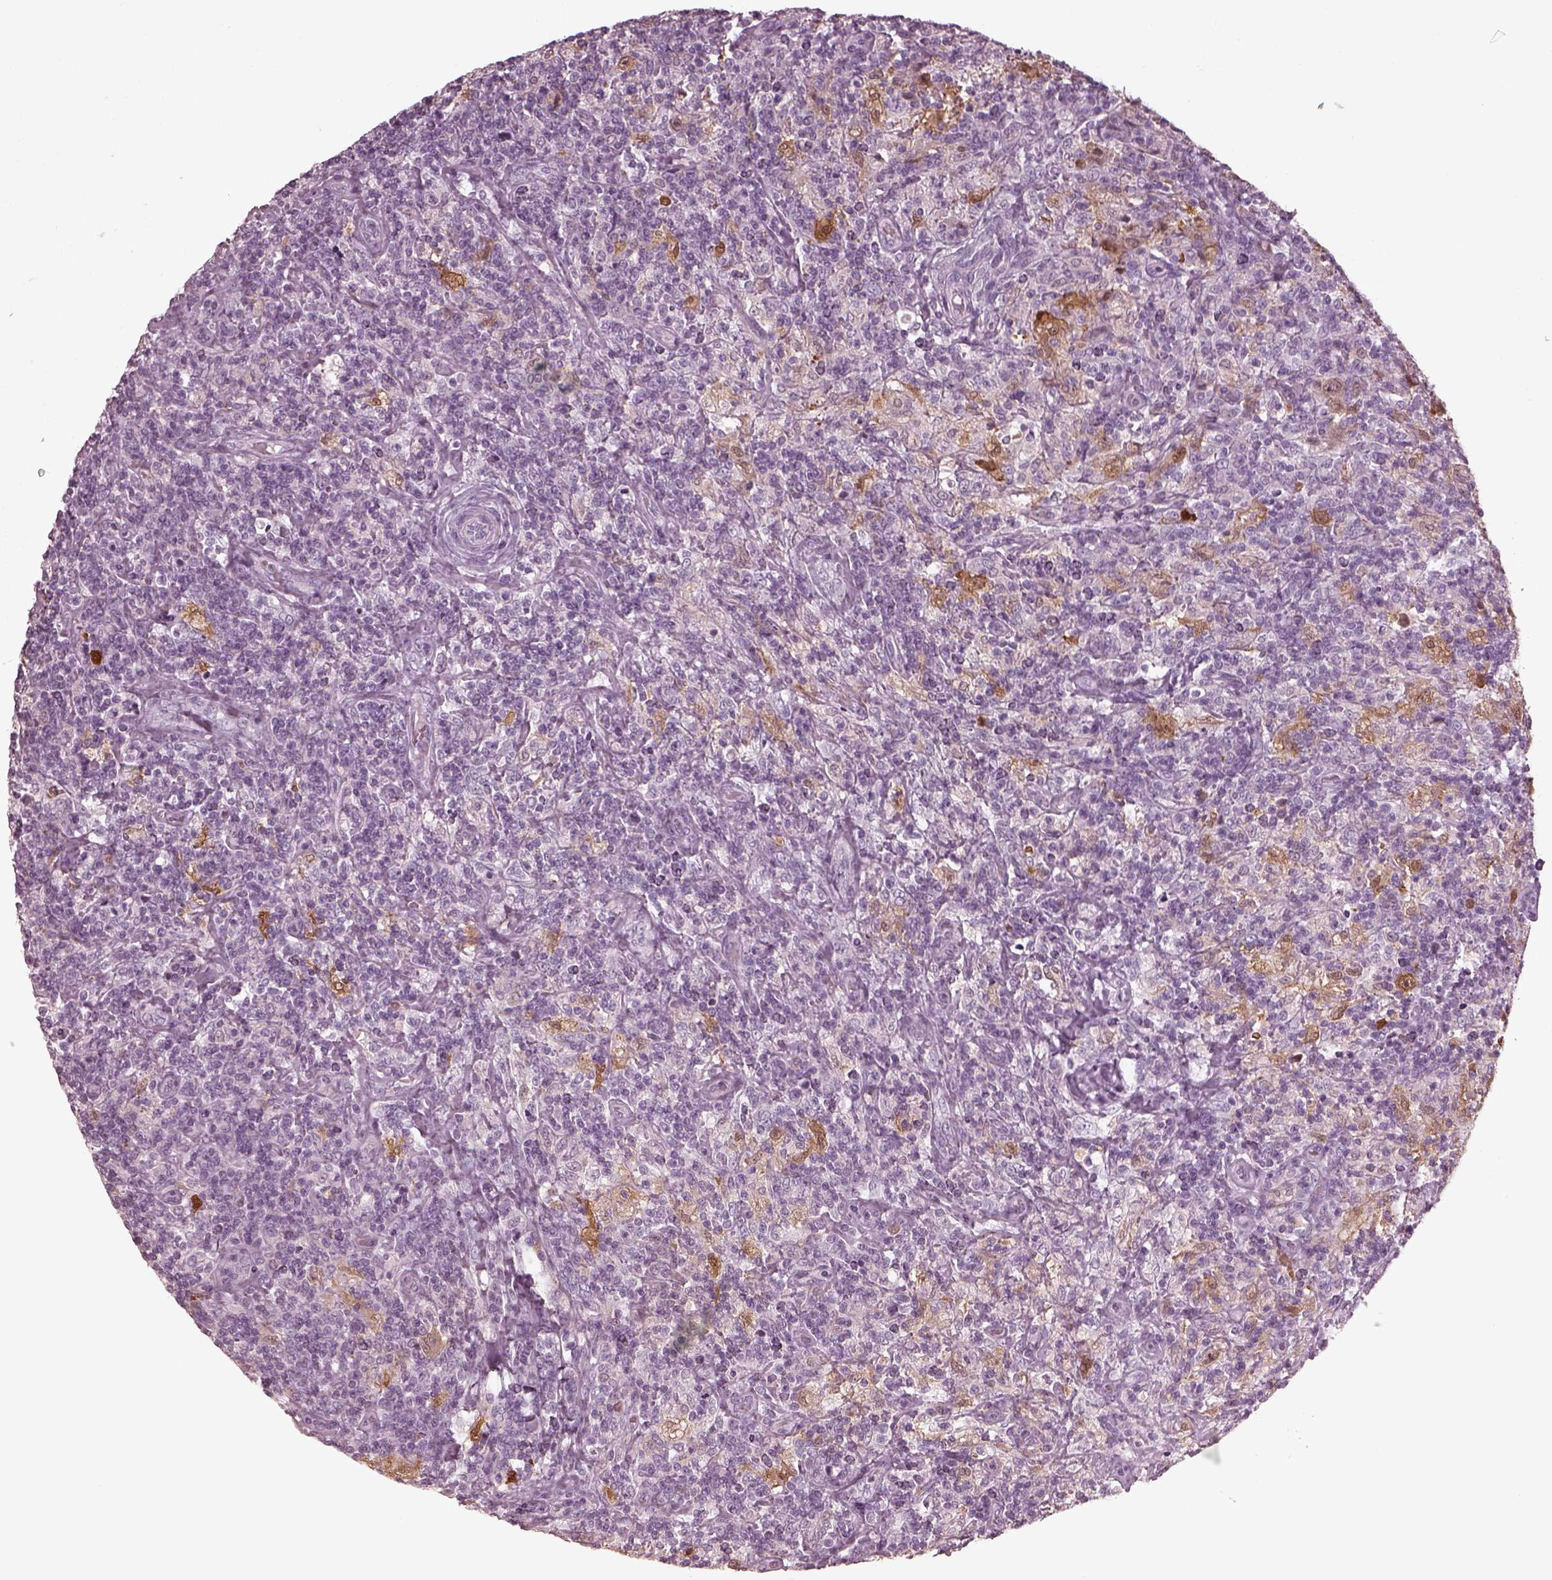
{"staining": {"intensity": "moderate", "quantity": "25%-75%", "location": "cytoplasmic/membranous"}, "tissue": "lymphoma", "cell_type": "Tumor cells", "image_type": "cancer", "snomed": [{"axis": "morphology", "description": "Hodgkin's disease, NOS"}, {"axis": "topography", "description": "Lymph node"}], "caption": "The image exhibits immunohistochemical staining of lymphoma. There is moderate cytoplasmic/membranous staining is seen in approximately 25%-75% of tumor cells.", "gene": "C2orf81", "patient": {"sex": "male", "age": 70}}